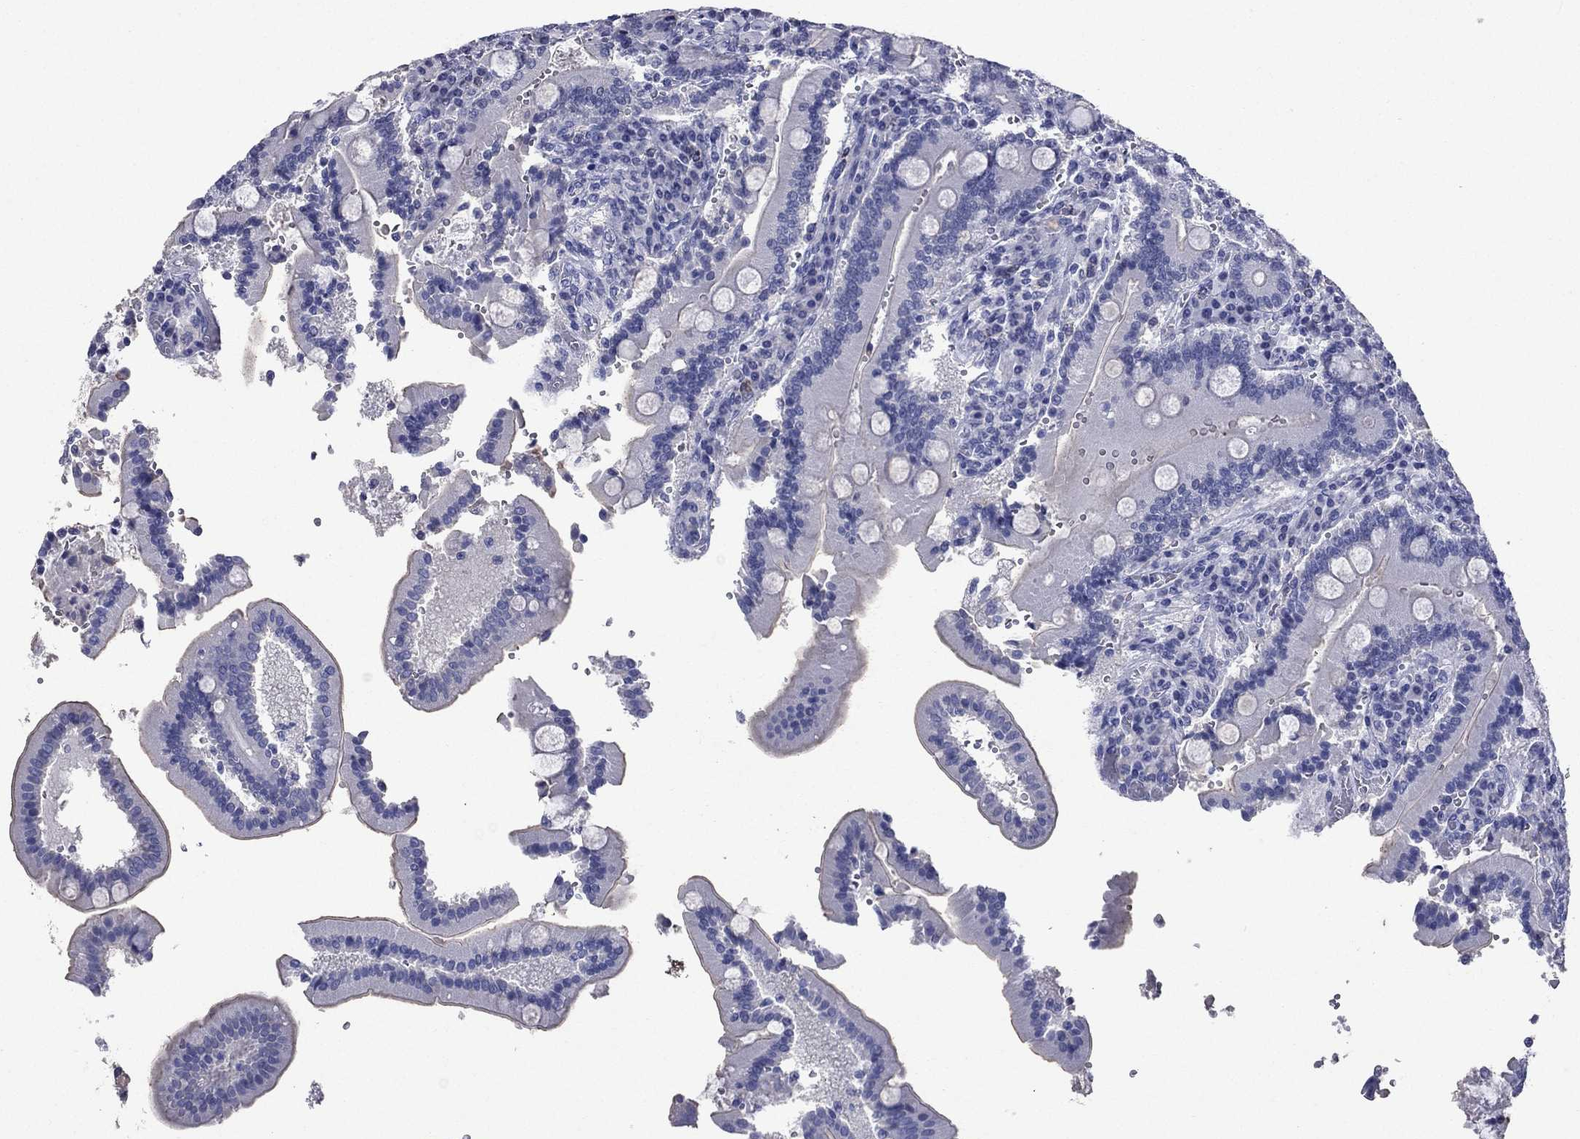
{"staining": {"intensity": "negative", "quantity": "none", "location": "none"}, "tissue": "duodenum", "cell_type": "Glandular cells", "image_type": "normal", "snomed": [{"axis": "morphology", "description": "Normal tissue, NOS"}, {"axis": "topography", "description": "Duodenum"}], "caption": "Glandular cells show no significant staining in unremarkable duodenum. Brightfield microscopy of immunohistochemistry (IHC) stained with DAB (brown) and hematoxylin (blue), captured at high magnification.", "gene": "CFAP119", "patient": {"sex": "female", "age": 62}}